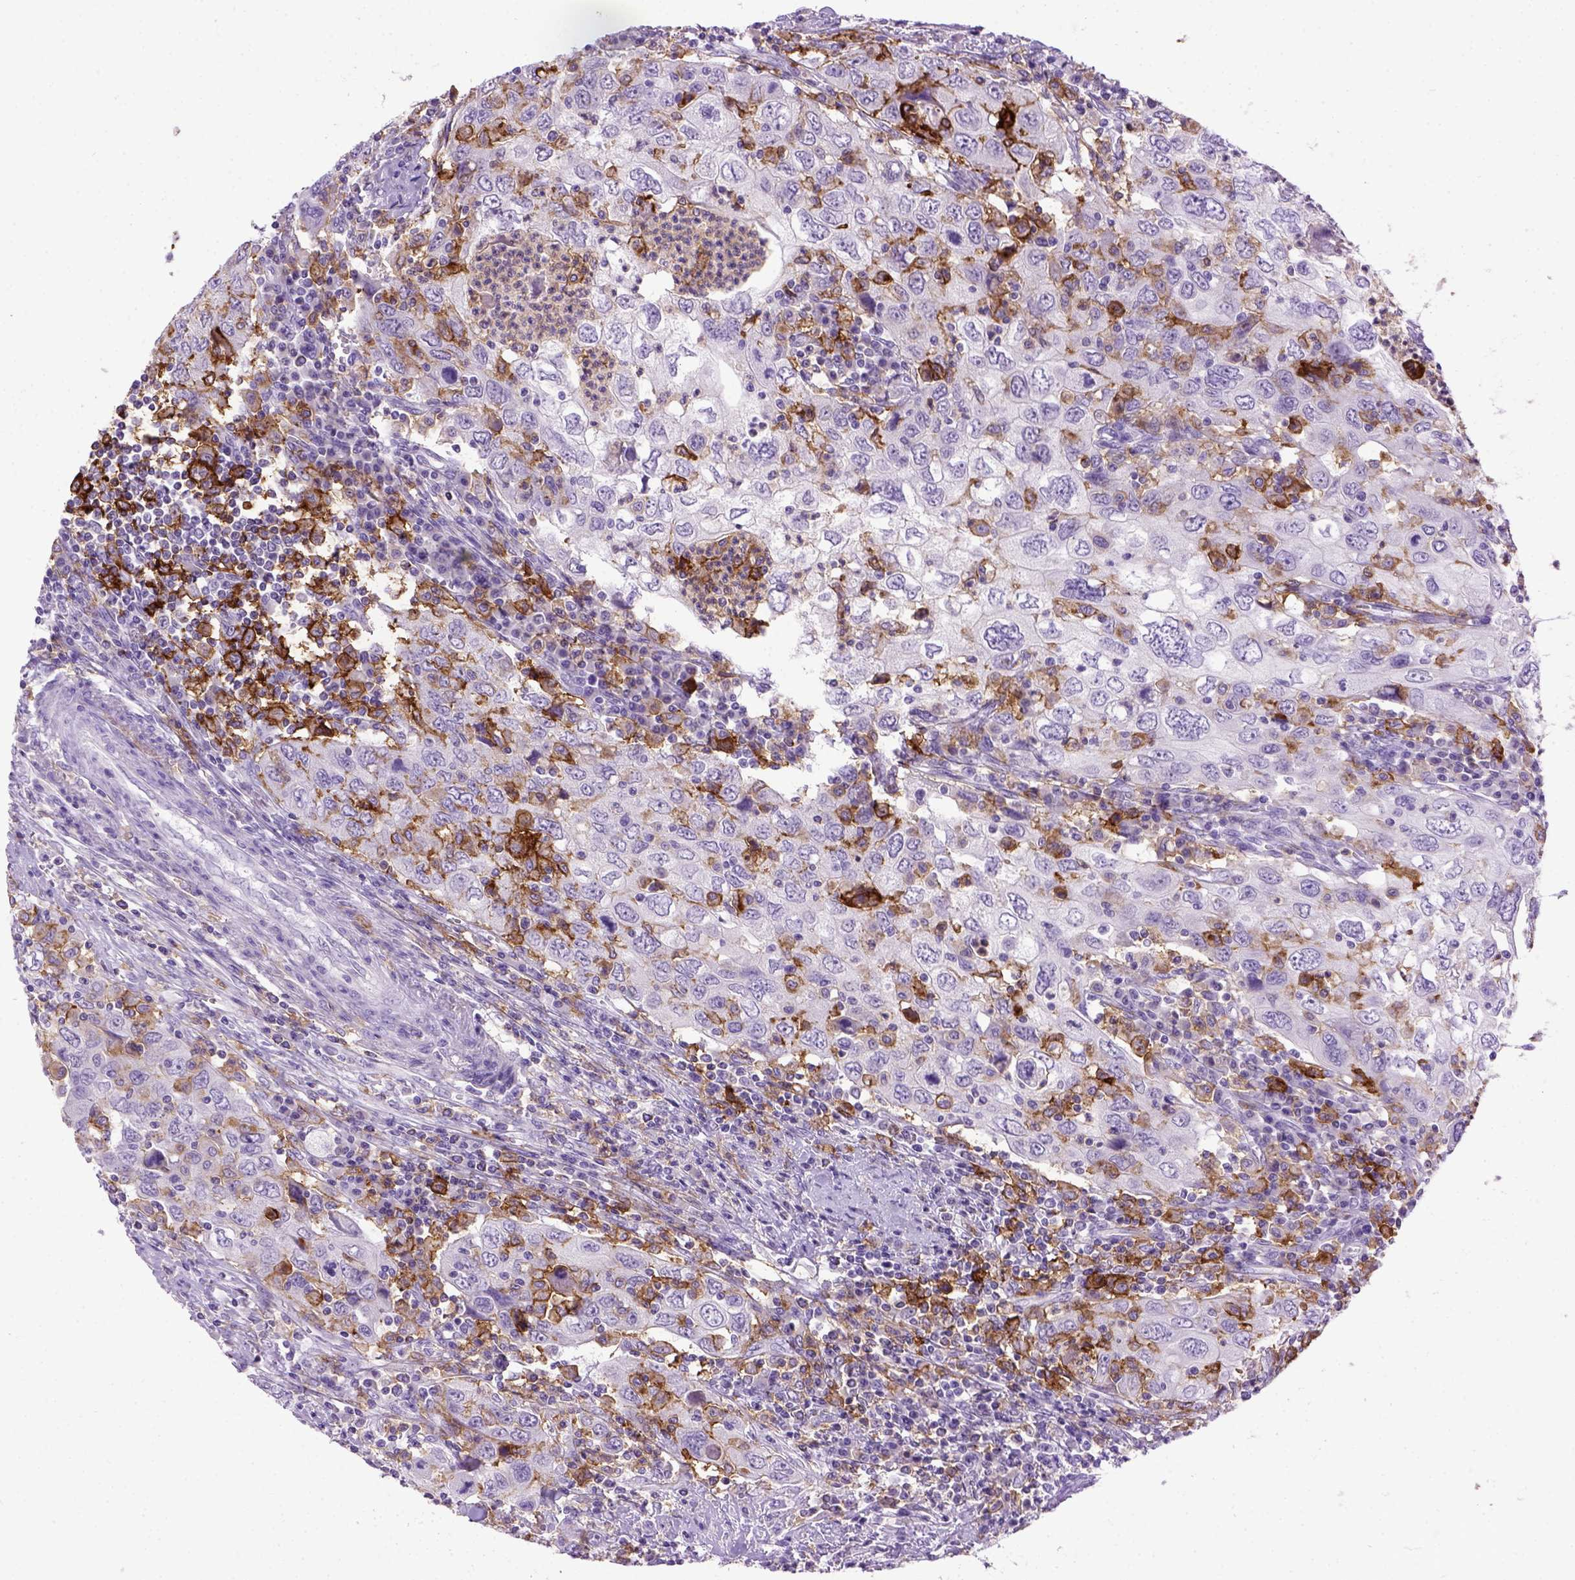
{"staining": {"intensity": "negative", "quantity": "none", "location": "none"}, "tissue": "urothelial cancer", "cell_type": "Tumor cells", "image_type": "cancer", "snomed": [{"axis": "morphology", "description": "Urothelial carcinoma, High grade"}, {"axis": "topography", "description": "Urinary bladder"}], "caption": "High-grade urothelial carcinoma was stained to show a protein in brown. There is no significant positivity in tumor cells.", "gene": "ITGAX", "patient": {"sex": "male", "age": 76}}